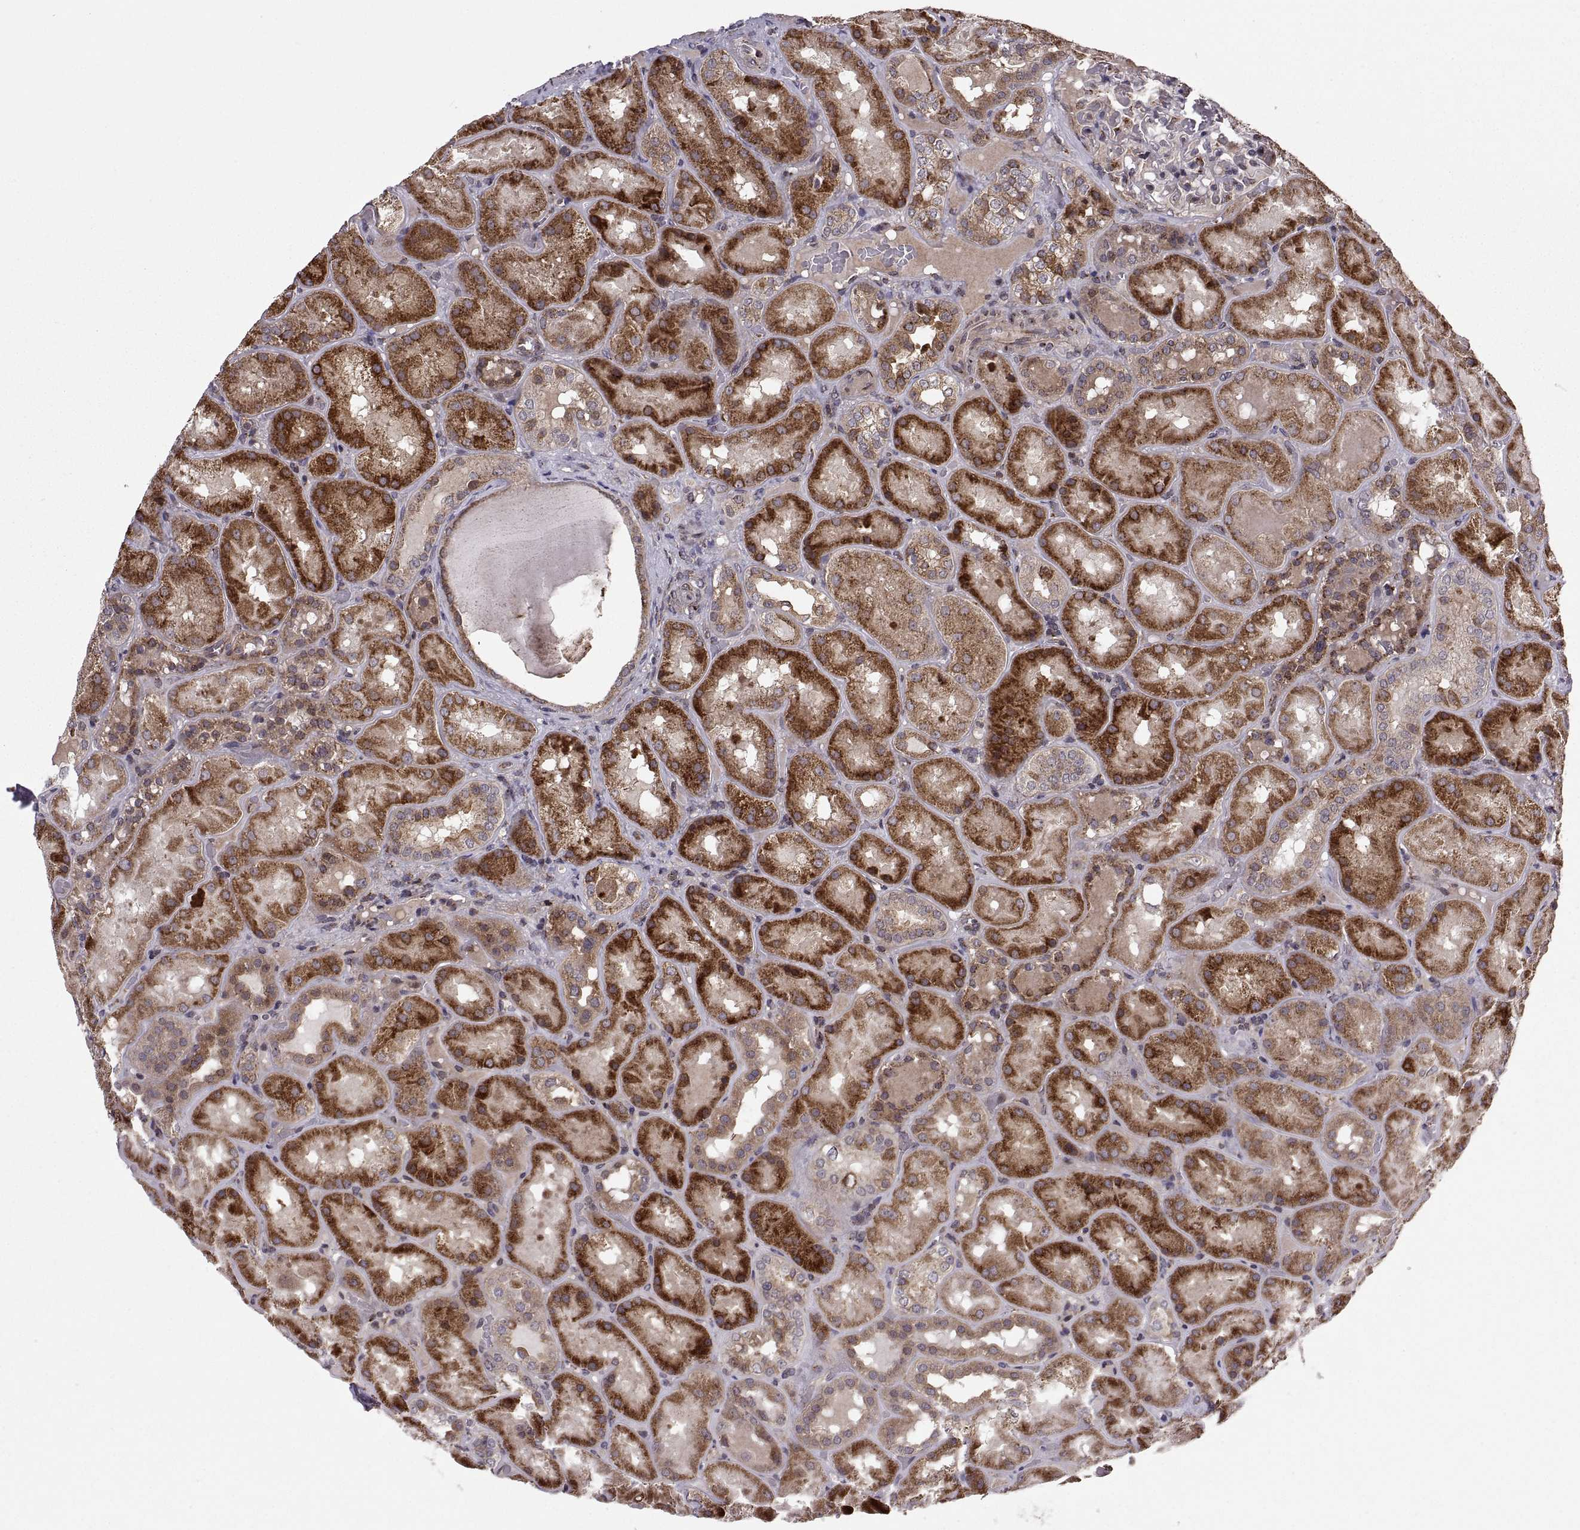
{"staining": {"intensity": "weak", "quantity": "<25%", "location": "cytoplasmic/membranous"}, "tissue": "kidney", "cell_type": "Cells in glomeruli", "image_type": "normal", "snomed": [{"axis": "morphology", "description": "Normal tissue, NOS"}, {"axis": "topography", "description": "Kidney"}], "caption": "Human kidney stained for a protein using immunohistochemistry (IHC) reveals no positivity in cells in glomeruli.", "gene": "TESC", "patient": {"sex": "male", "age": 73}}